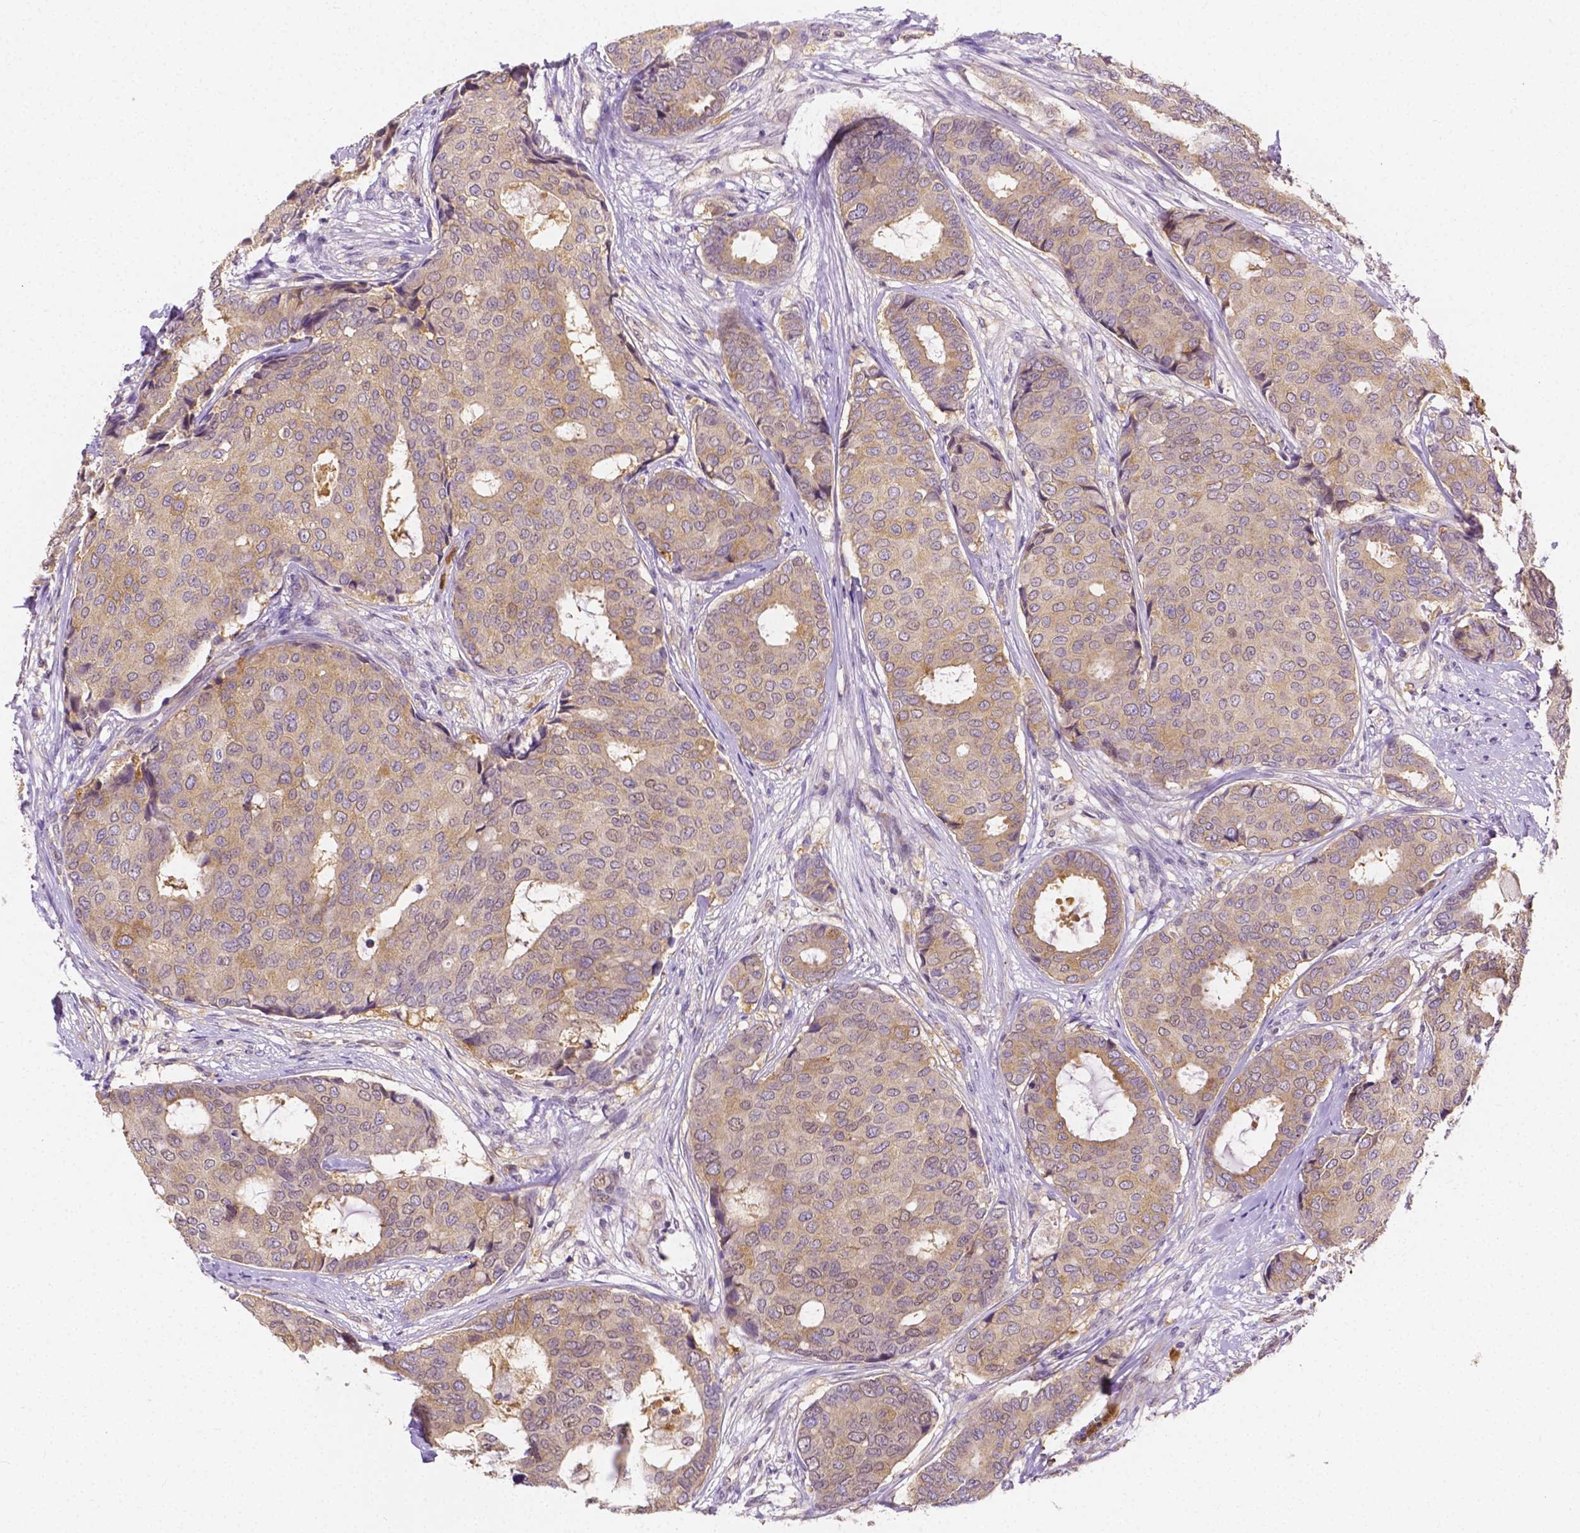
{"staining": {"intensity": "weak", "quantity": "<25%", "location": "cytoplasmic/membranous"}, "tissue": "breast cancer", "cell_type": "Tumor cells", "image_type": "cancer", "snomed": [{"axis": "morphology", "description": "Duct carcinoma"}, {"axis": "topography", "description": "Breast"}], "caption": "Immunohistochemistry (IHC) of human breast cancer exhibits no expression in tumor cells.", "gene": "ZNRD2", "patient": {"sex": "female", "age": 75}}